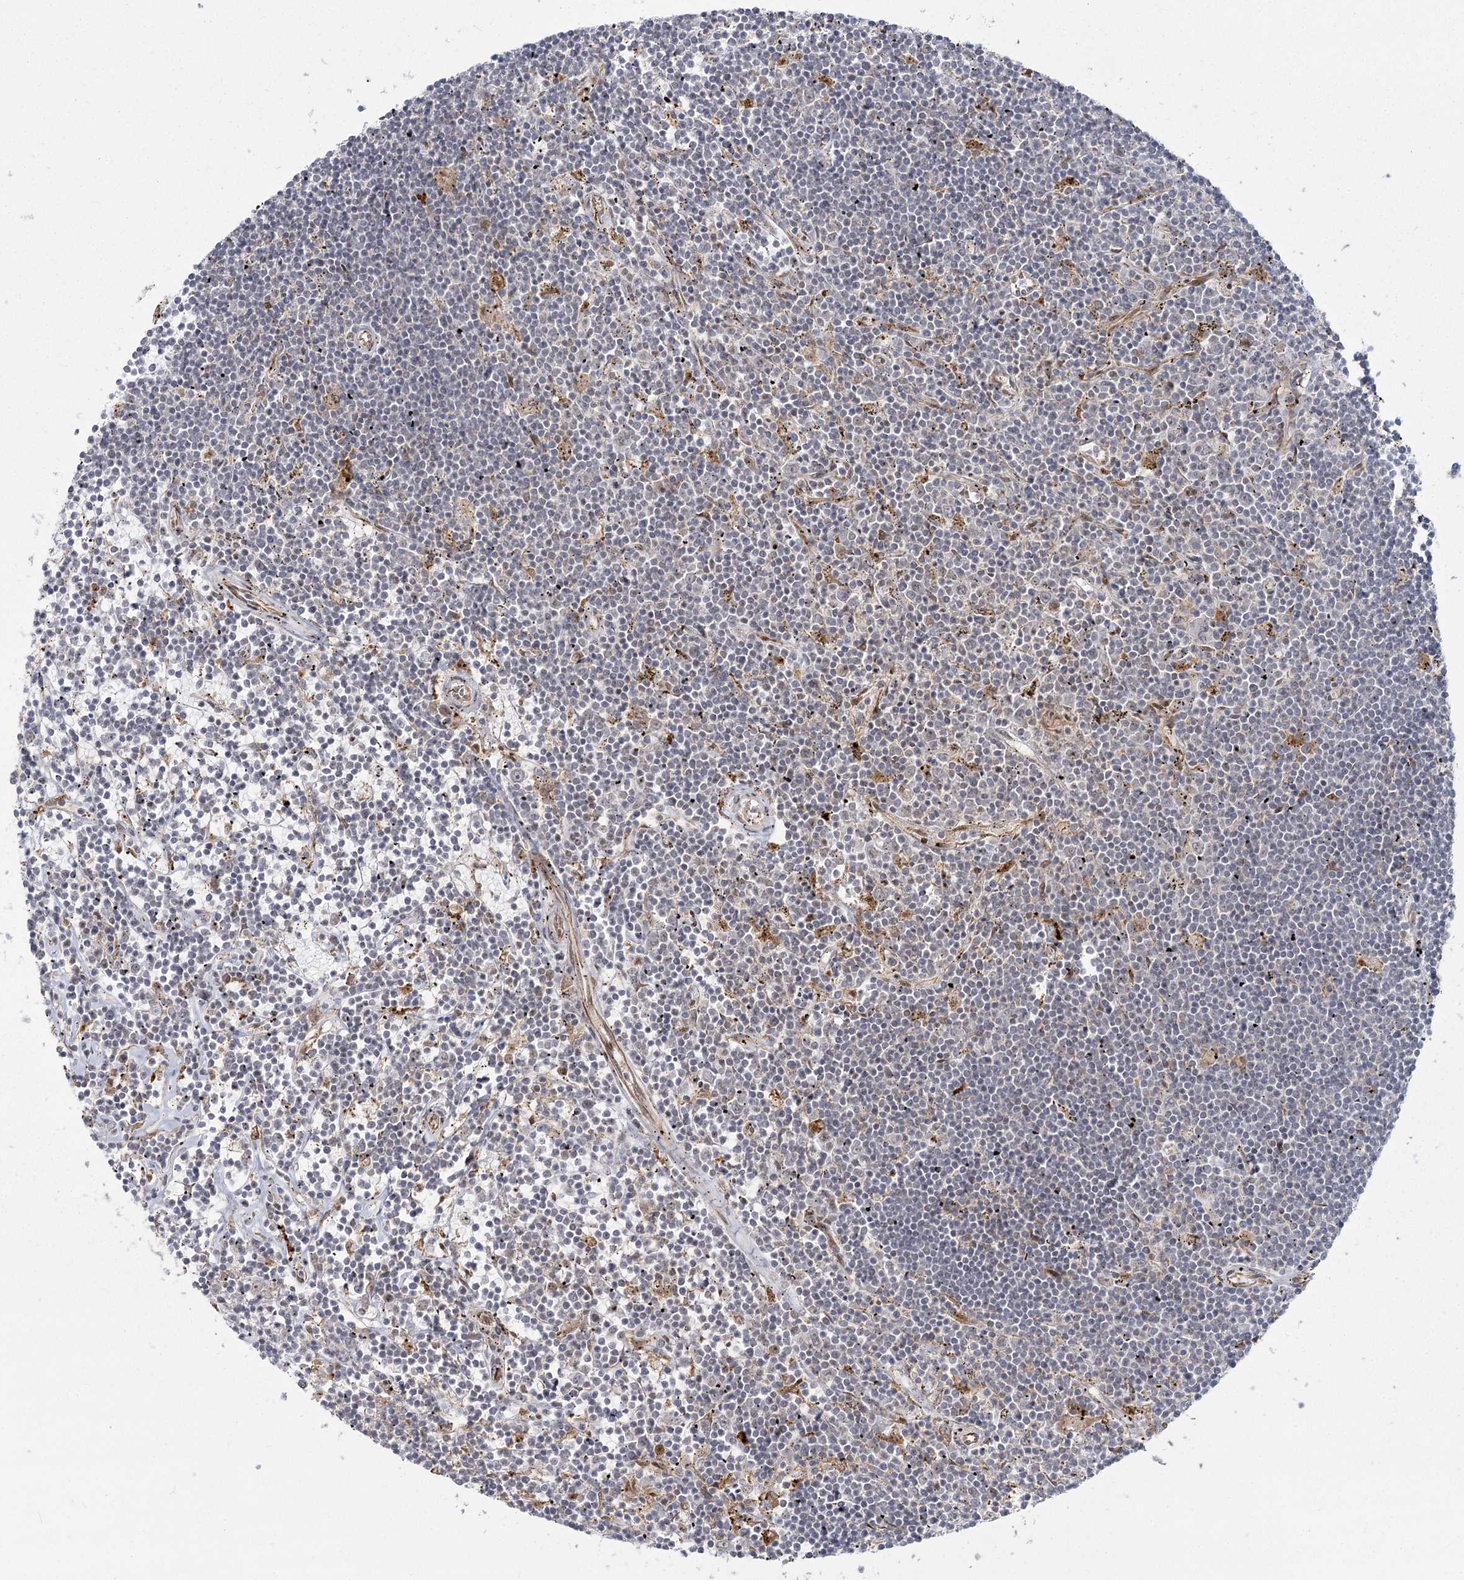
{"staining": {"intensity": "negative", "quantity": "none", "location": "none"}, "tissue": "lymphoma", "cell_type": "Tumor cells", "image_type": "cancer", "snomed": [{"axis": "morphology", "description": "Malignant lymphoma, non-Hodgkin's type, Low grade"}, {"axis": "topography", "description": "Spleen"}], "caption": "Tumor cells are negative for protein expression in human low-grade malignant lymphoma, non-Hodgkin's type. (DAB (3,3'-diaminobenzidine) IHC, high magnification).", "gene": "AP2M1", "patient": {"sex": "male", "age": 76}}